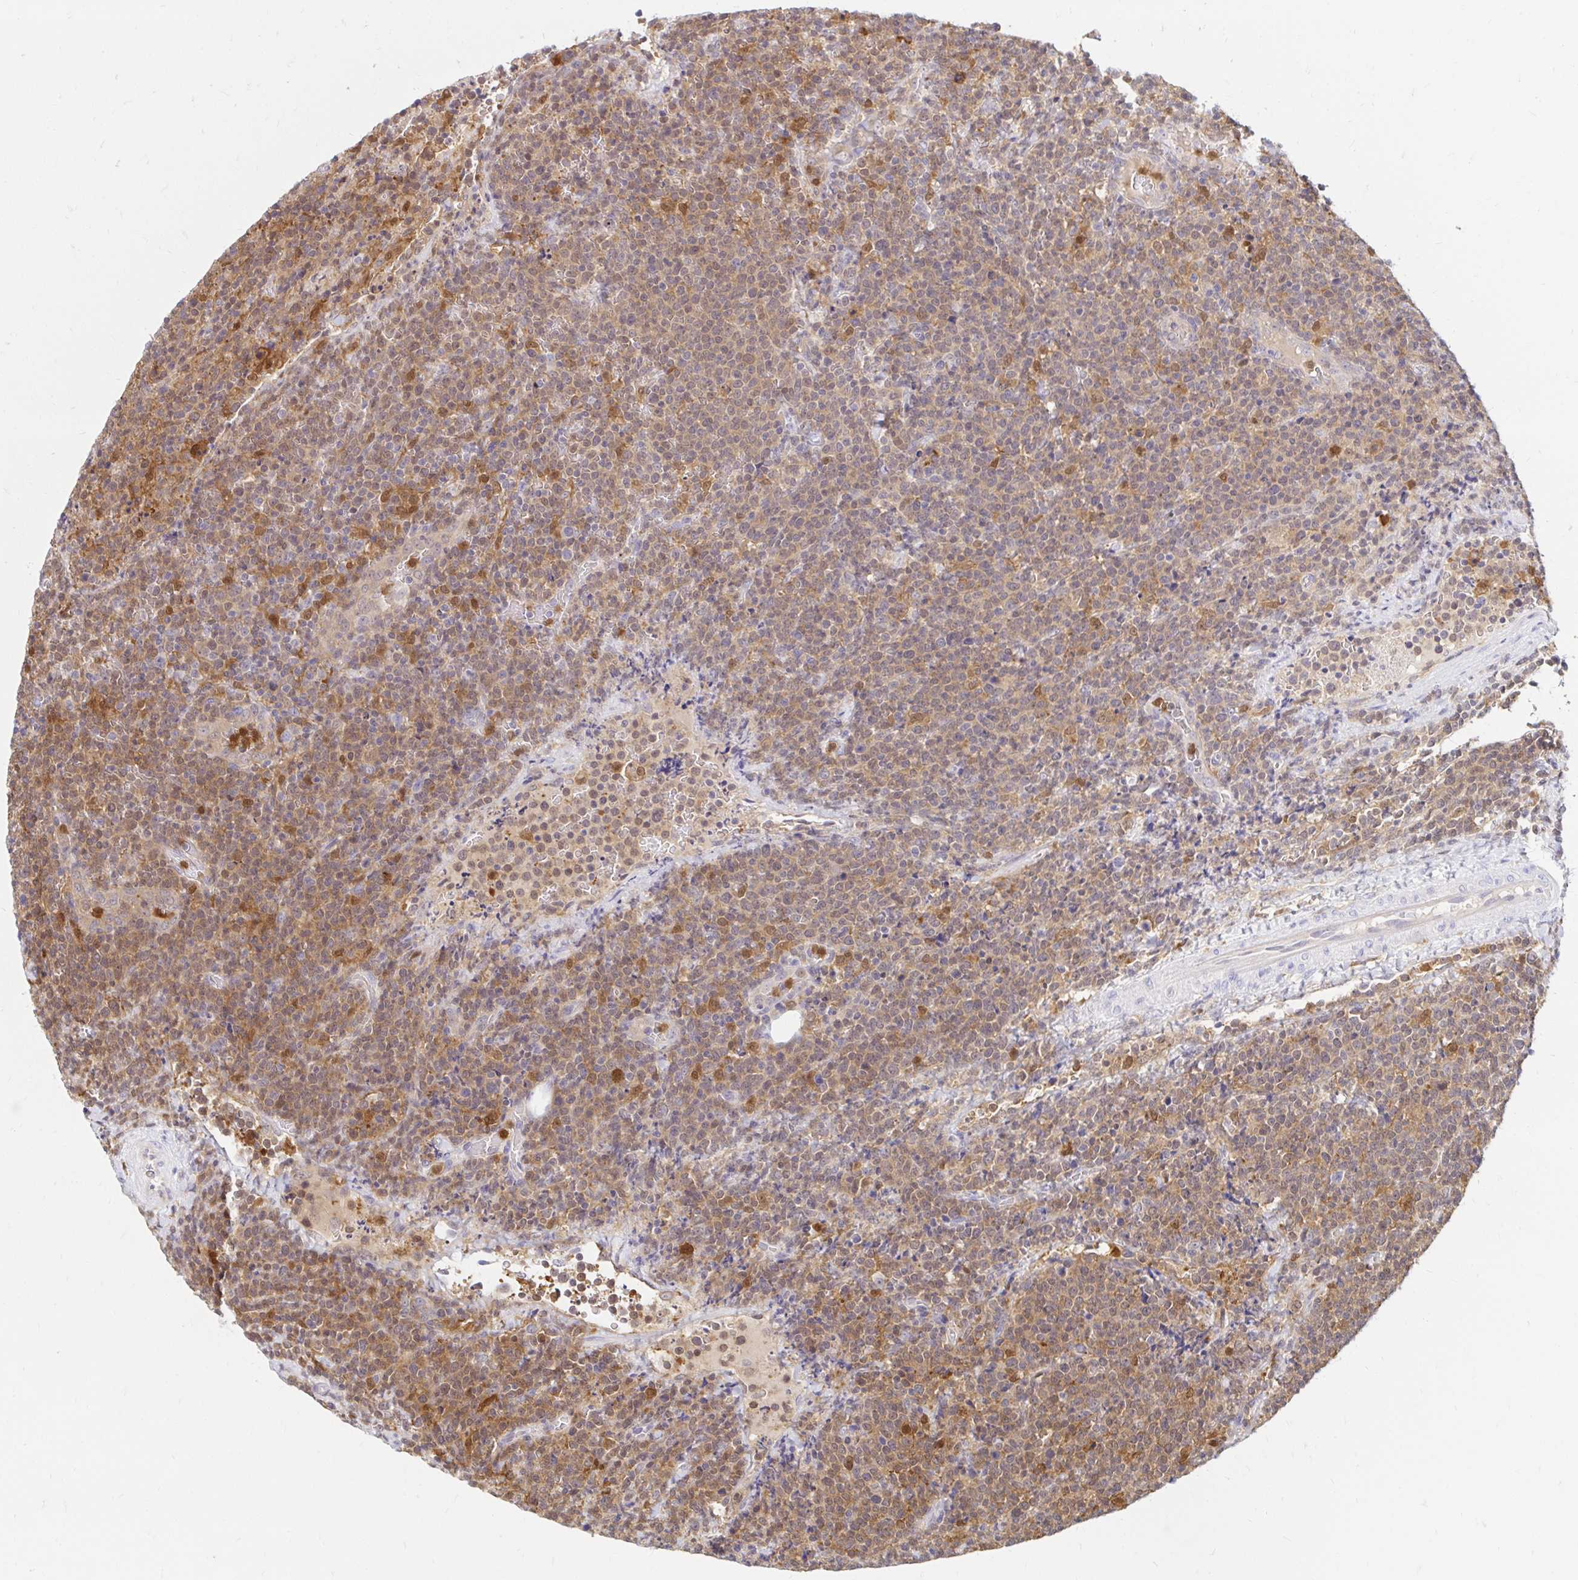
{"staining": {"intensity": "weak", "quantity": ">75%", "location": "cytoplasmic/membranous"}, "tissue": "lymphoma", "cell_type": "Tumor cells", "image_type": "cancer", "snomed": [{"axis": "morphology", "description": "Malignant lymphoma, non-Hodgkin's type, High grade"}, {"axis": "topography", "description": "Lymph node"}], "caption": "IHC of human lymphoma shows low levels of weak cytoplasmic/membranous expression in about >75% of tumor cells. (Brightfield microscopy of DAB IHC at high magnification).", "gene": "PYCARD", "patient": {"sex": "male", "age": 61}}